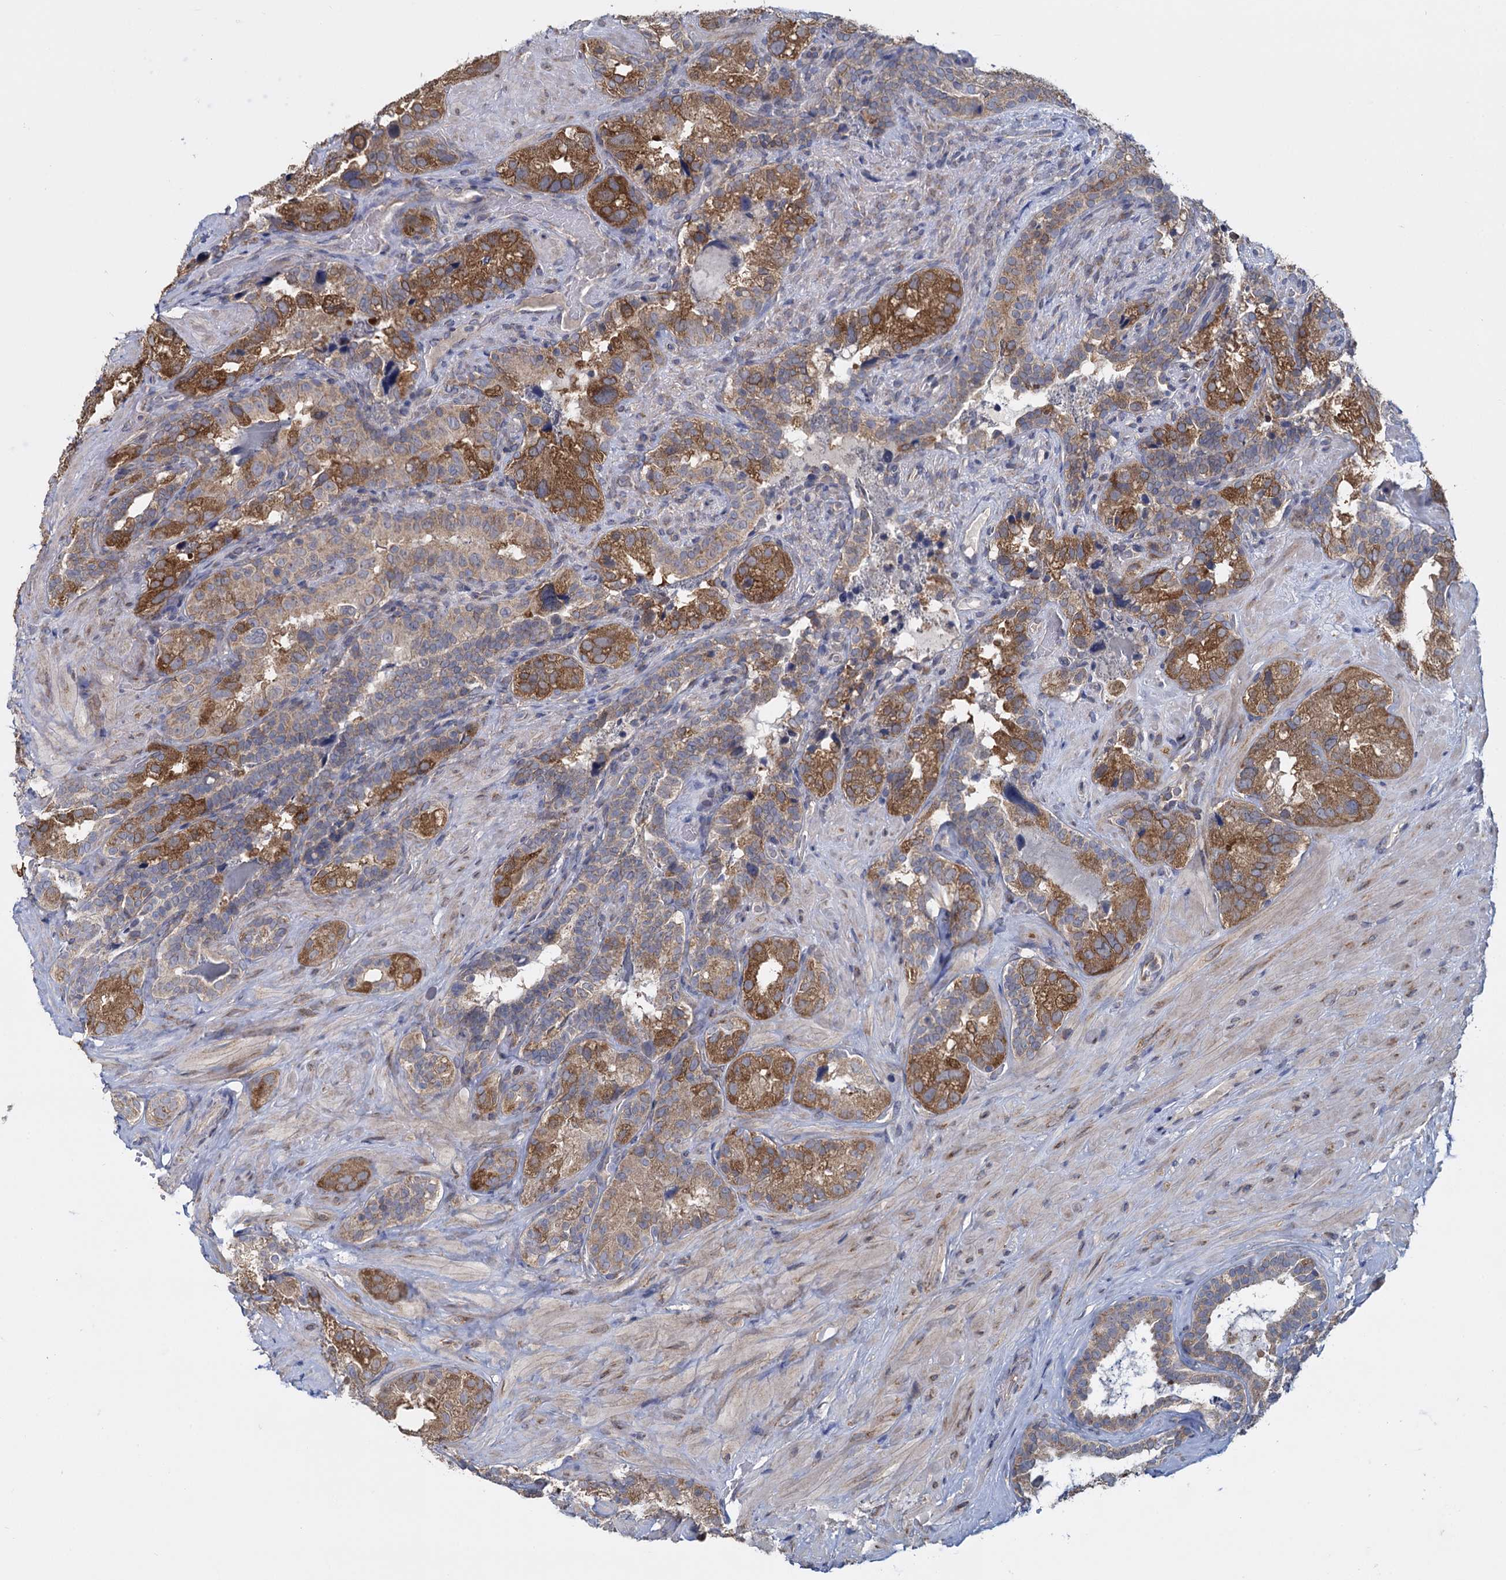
{"staining": {"intensity": "moderate", "quantity": ">75%", "location": "cytoplasmic/membranous"}, "tissue": "seminal vesicle", "cell_type": "Glandular cells", "image_type": "normal", "snomed": [{"axis": "morphology", "description": "Normal tissue, NOS"}, {"axis": "topography", "description": "Seminal veicle"}, {"axis": "topography", "description": "Peripheral nerve tissue"}], "caption": "Immunohistochemistry (DAB) staining of unremarkable seminal vesicle exhibits moderate cytoplasmic/membranous protein expression in about >75% of glandular cells.", "gene": "GSTM2", "patient": {"sex": "male", "age": 67}}